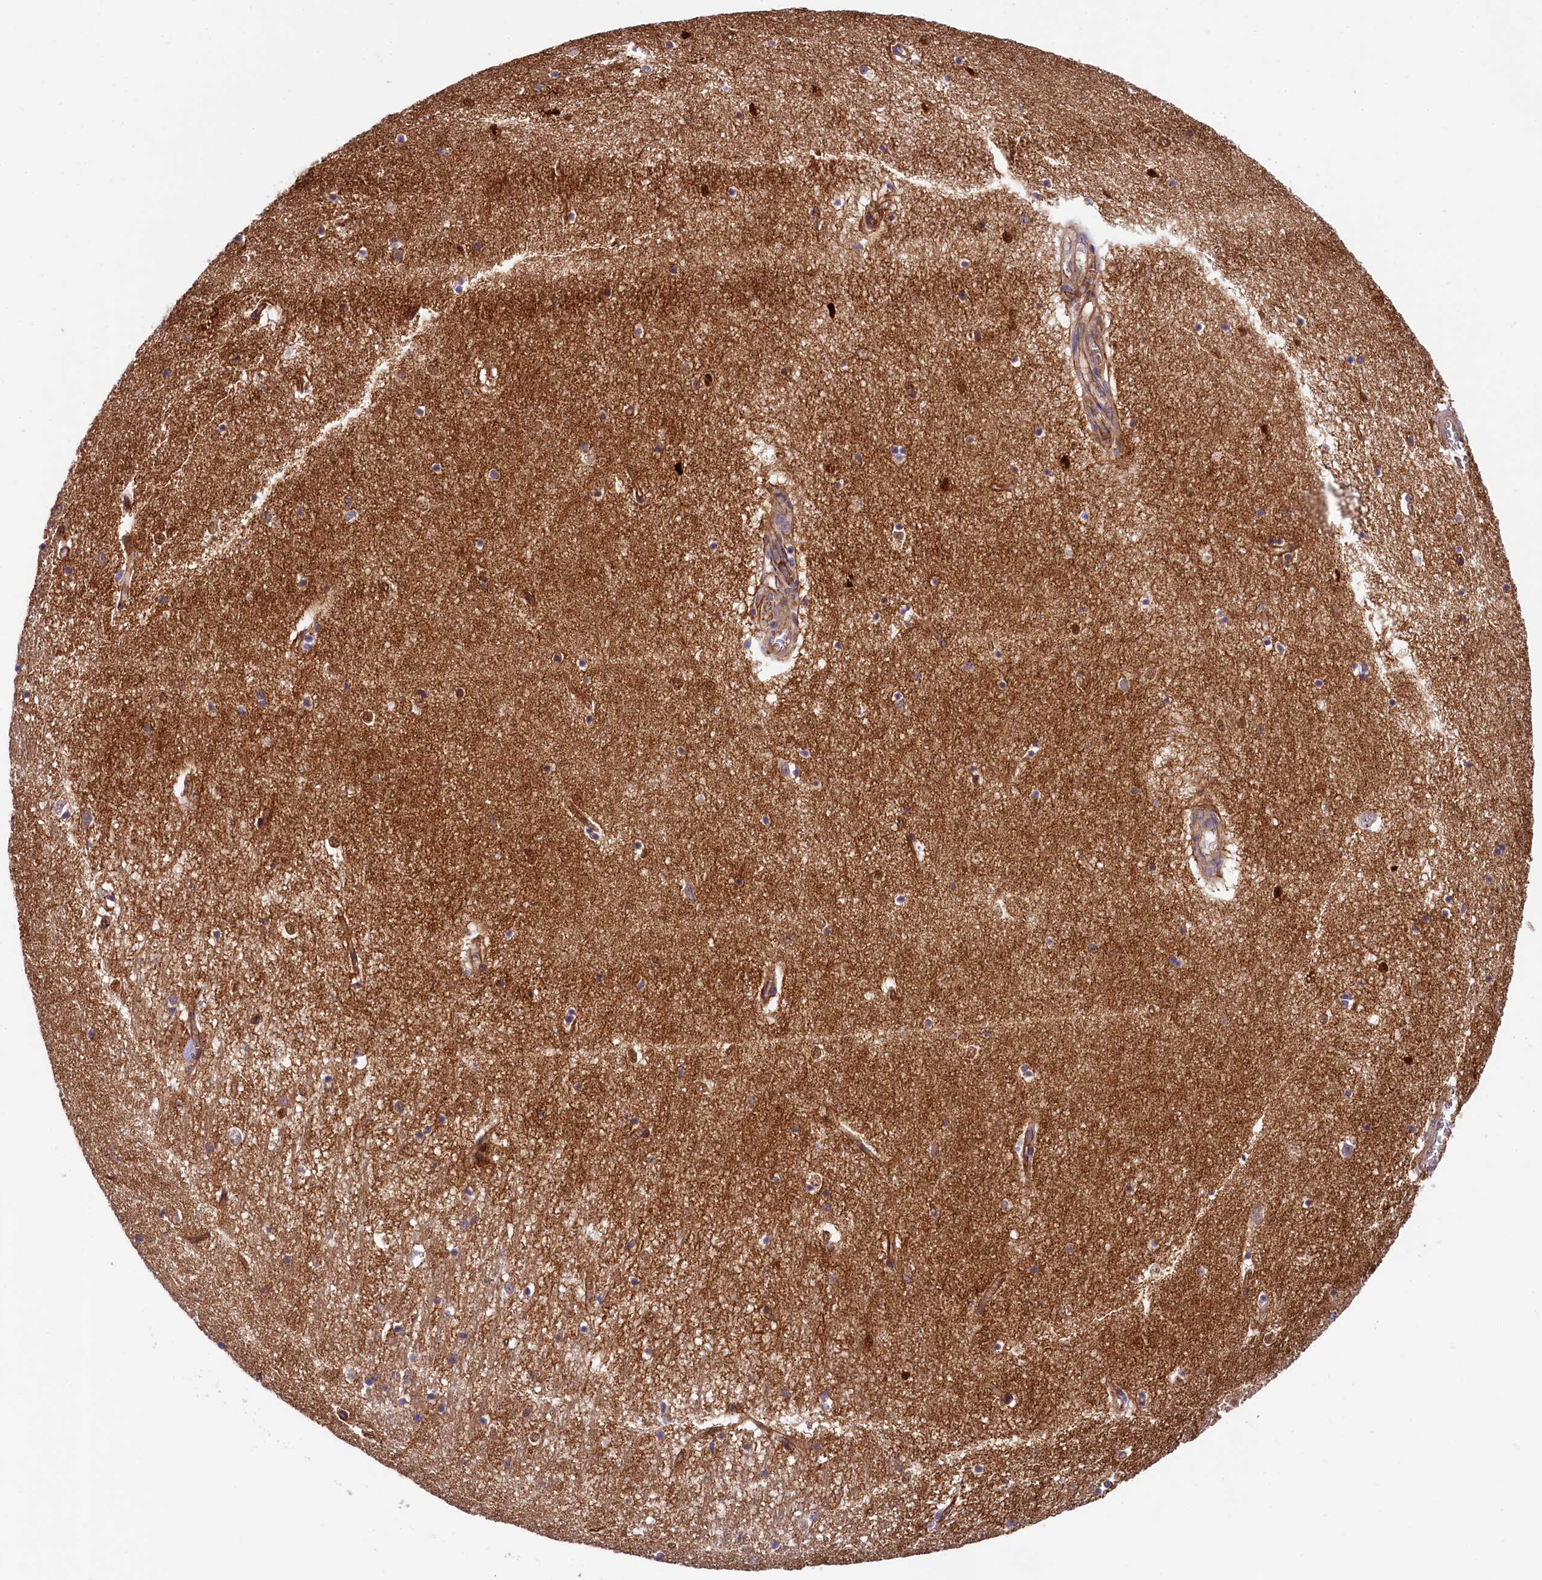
{"staining": {"intensity": "weak", "quantity": "25%-75%", "location": "cytoplasmic/membranous,nuclear"}, "tissue": "hippocampus", "cell_type": "Glial cells", "image_type": "normal", "snomed": [{"axis": "morphology", "description": "Normal tissue, NOS"}, {"axis": "topography", "description": "Hippocampus"}], "caption": "IHC of benign human hippocampus exhibits low levels of weak cytoplasmic/membranous,nuclear staining in approximately 25%-75% of glial cells.", "gene": "ARL14EP", "patient": {"sex": "female", "age": 64}}